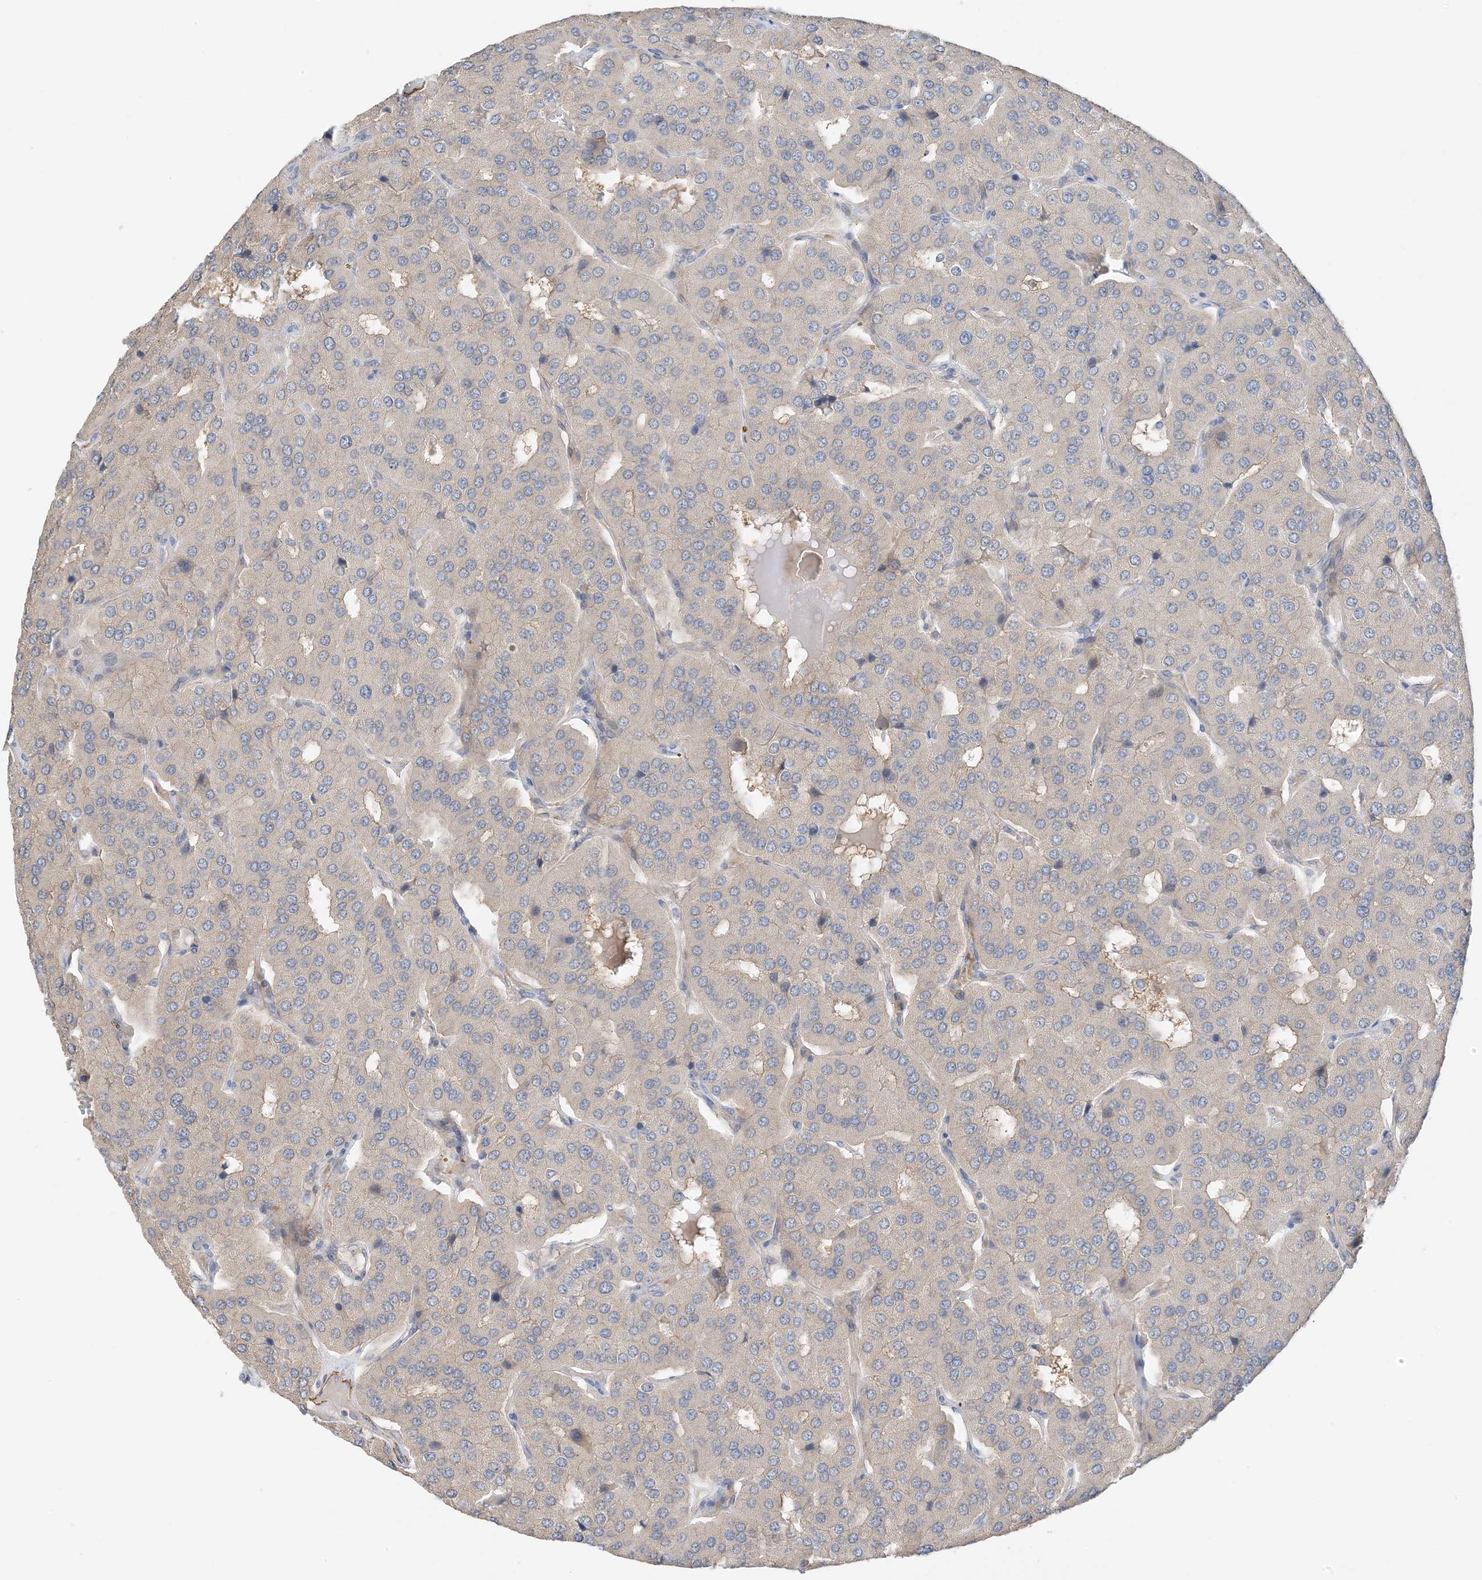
{"staining": {"intensity": "negative", "quantity": "none", "location": "none"}, "tissue": "parathyroid gland", "cell_type": "Glandular cells", "image_type": "normal", "snomed": [{"axis": "morphology", "description": "Normal tissue, NOS"}, {"axis": "morphology", "description": "Adenoma, NOS"}, {"axis": "topography", "description": "Parathyroid gland"}], "caption": "There is no significant staining in glandular cells of parathyroid gland.", "gene": "KIFBP", "patient": {"sex": "female", "age": 86}}